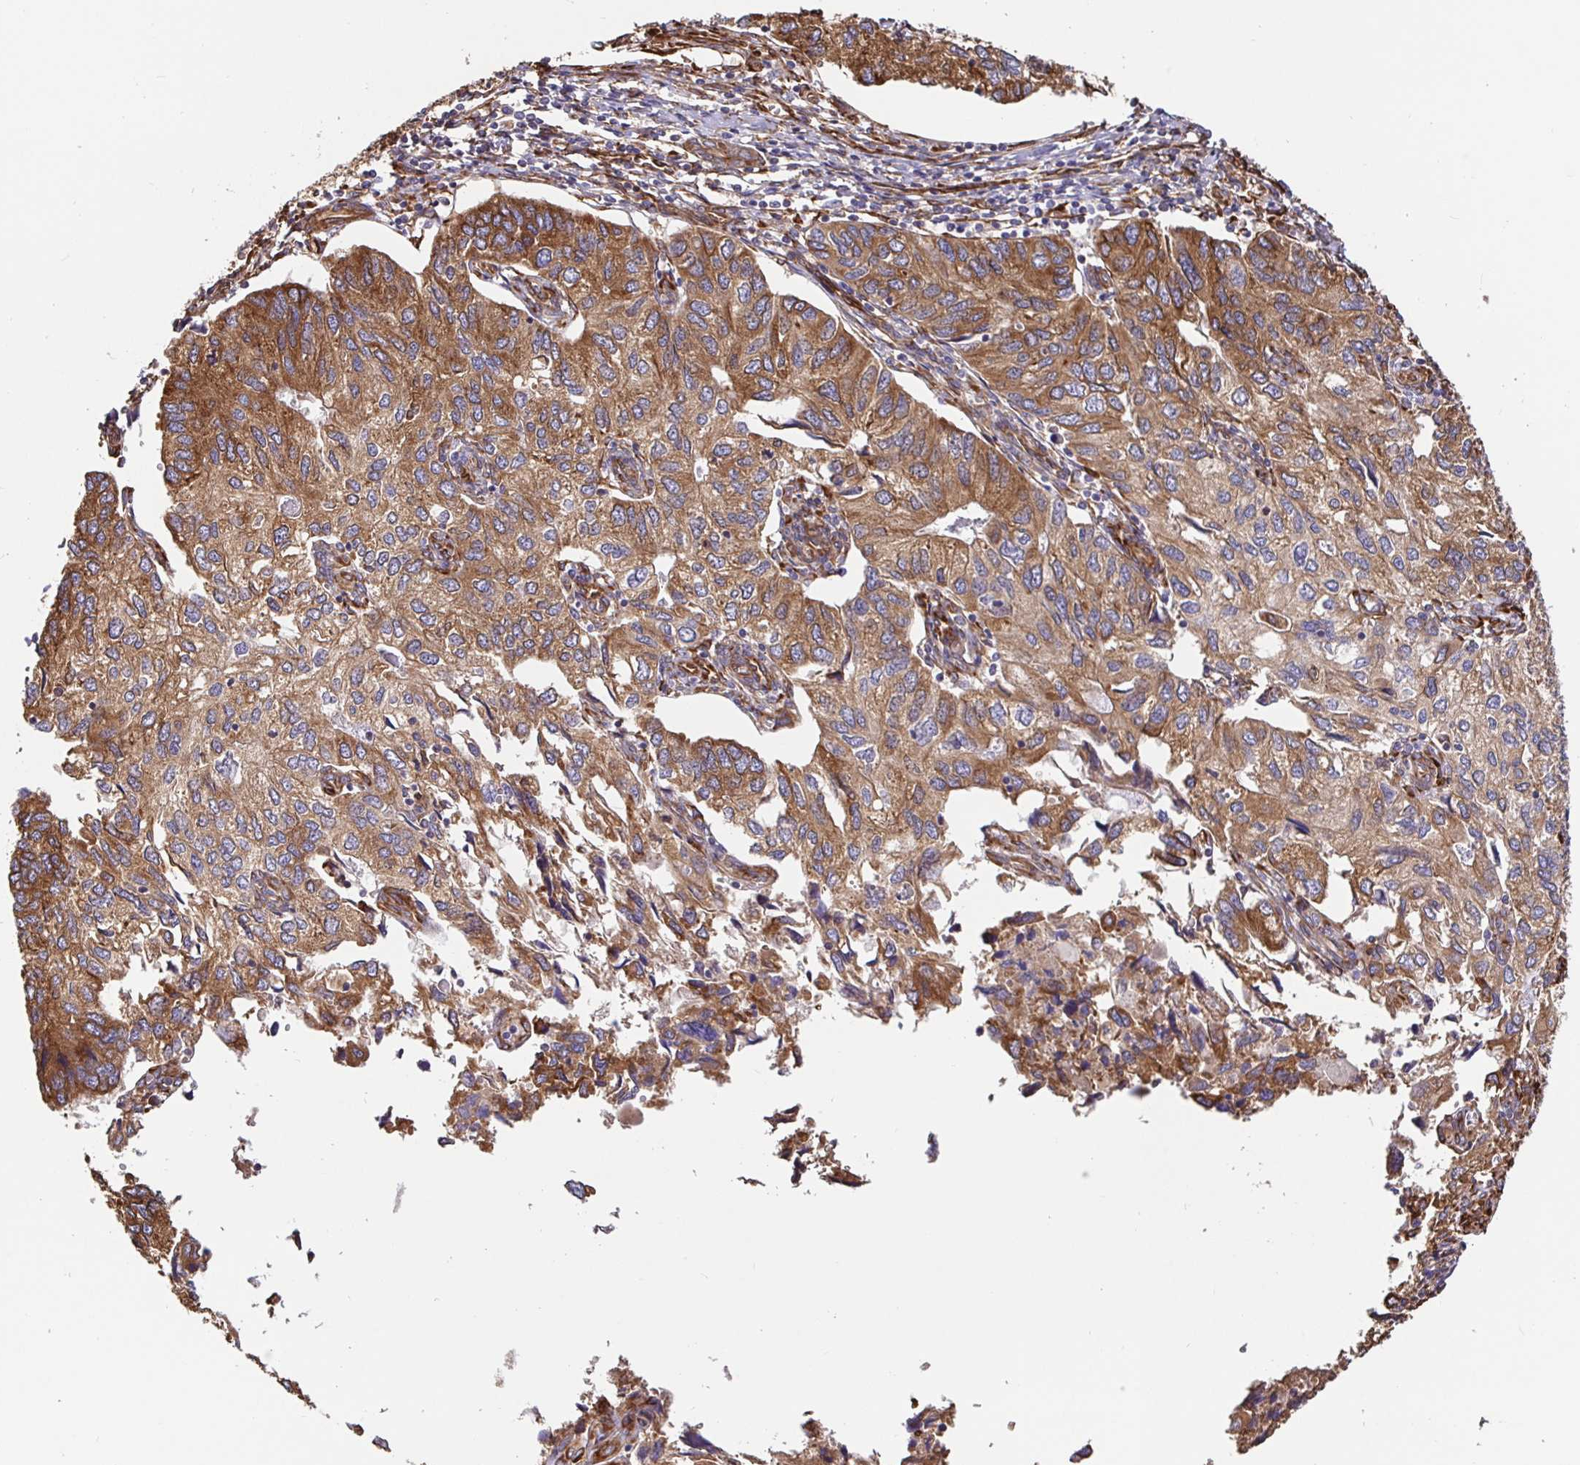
{"staining": {"intensity": "moderate", "quantity": ">75%", "location": "cytoplasmic/membranous"}, "tissue": "endometrial cancer", "cell_type": "Tumor cells", "image_type": "cancer", "snomed": [{"axis": "morphology", "description": "Carcinoma, NOS"}, {"axis": "topography", "description": "Uterus"}], "caption": "Protein expression analysis of human endometrial cancer reveals moderate cytoplasmic/membranous staining in about >75% of tumor cells.", "gene": "MAOA", "patient": {"sex": "female", "age": 76}}